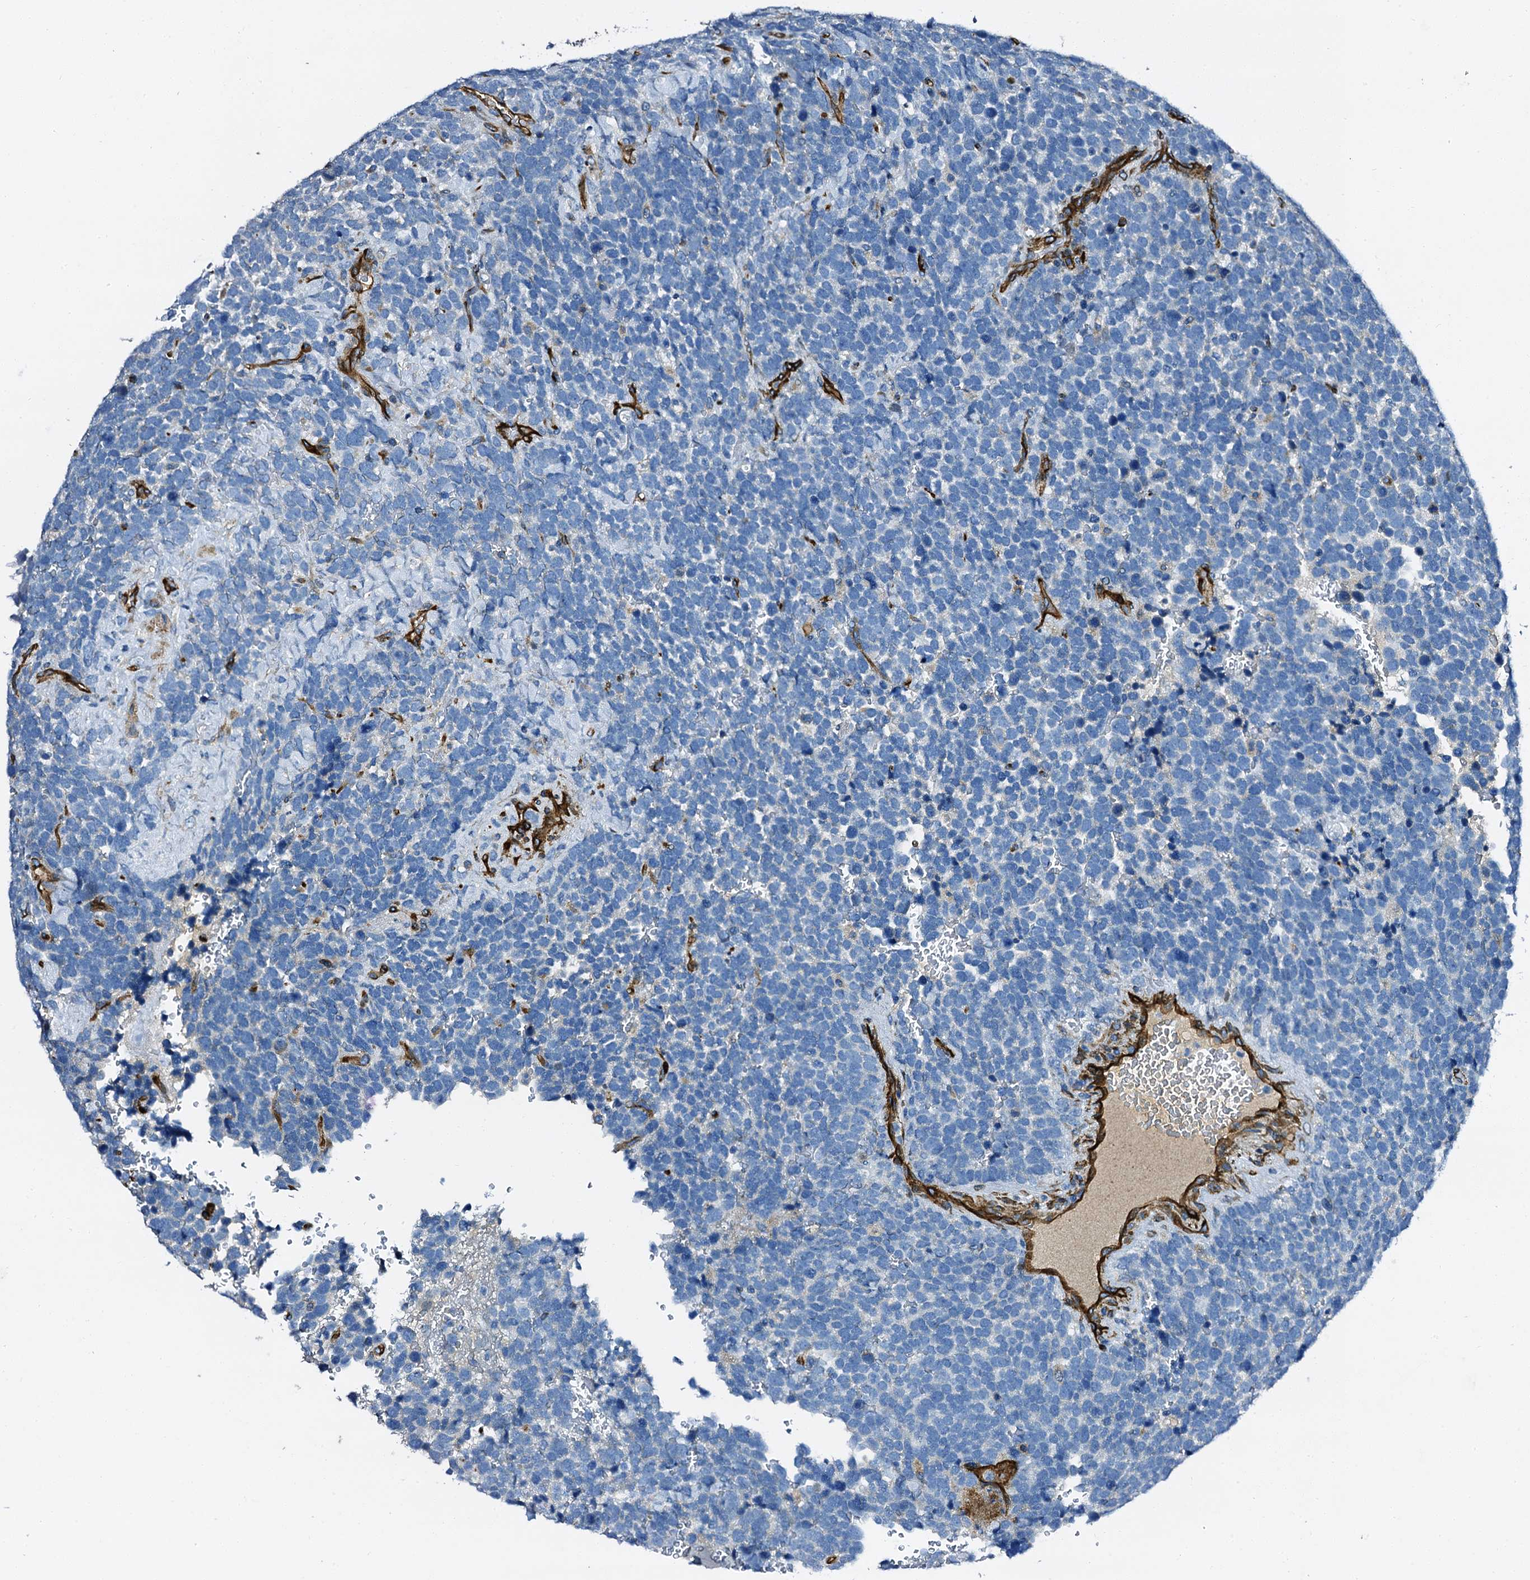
{"staining": {"intensity": "negative", "quantity": "none", "location": "none"}, "tissue": "urothelial cancer", "cell_type": "Tumor cells", "image_type": "cancer", "snomed": [{"axis": "morphology", "description": "Urothelial carcinoma, High grade"}, {"axis": "topography", "description": "Urinary bladder"}], "caption": "Immunohistochemistry of urothelial cancer shows no expression in tumor cells. Brightfield microscopy of immunohistochemistry stained with DAB (3,3'-diaminobenzidine) (brown) and hematoxylin (blue), captured at high magnification.", "gene": "DBX1", "patient": {"sex": "female", "age": 82}}